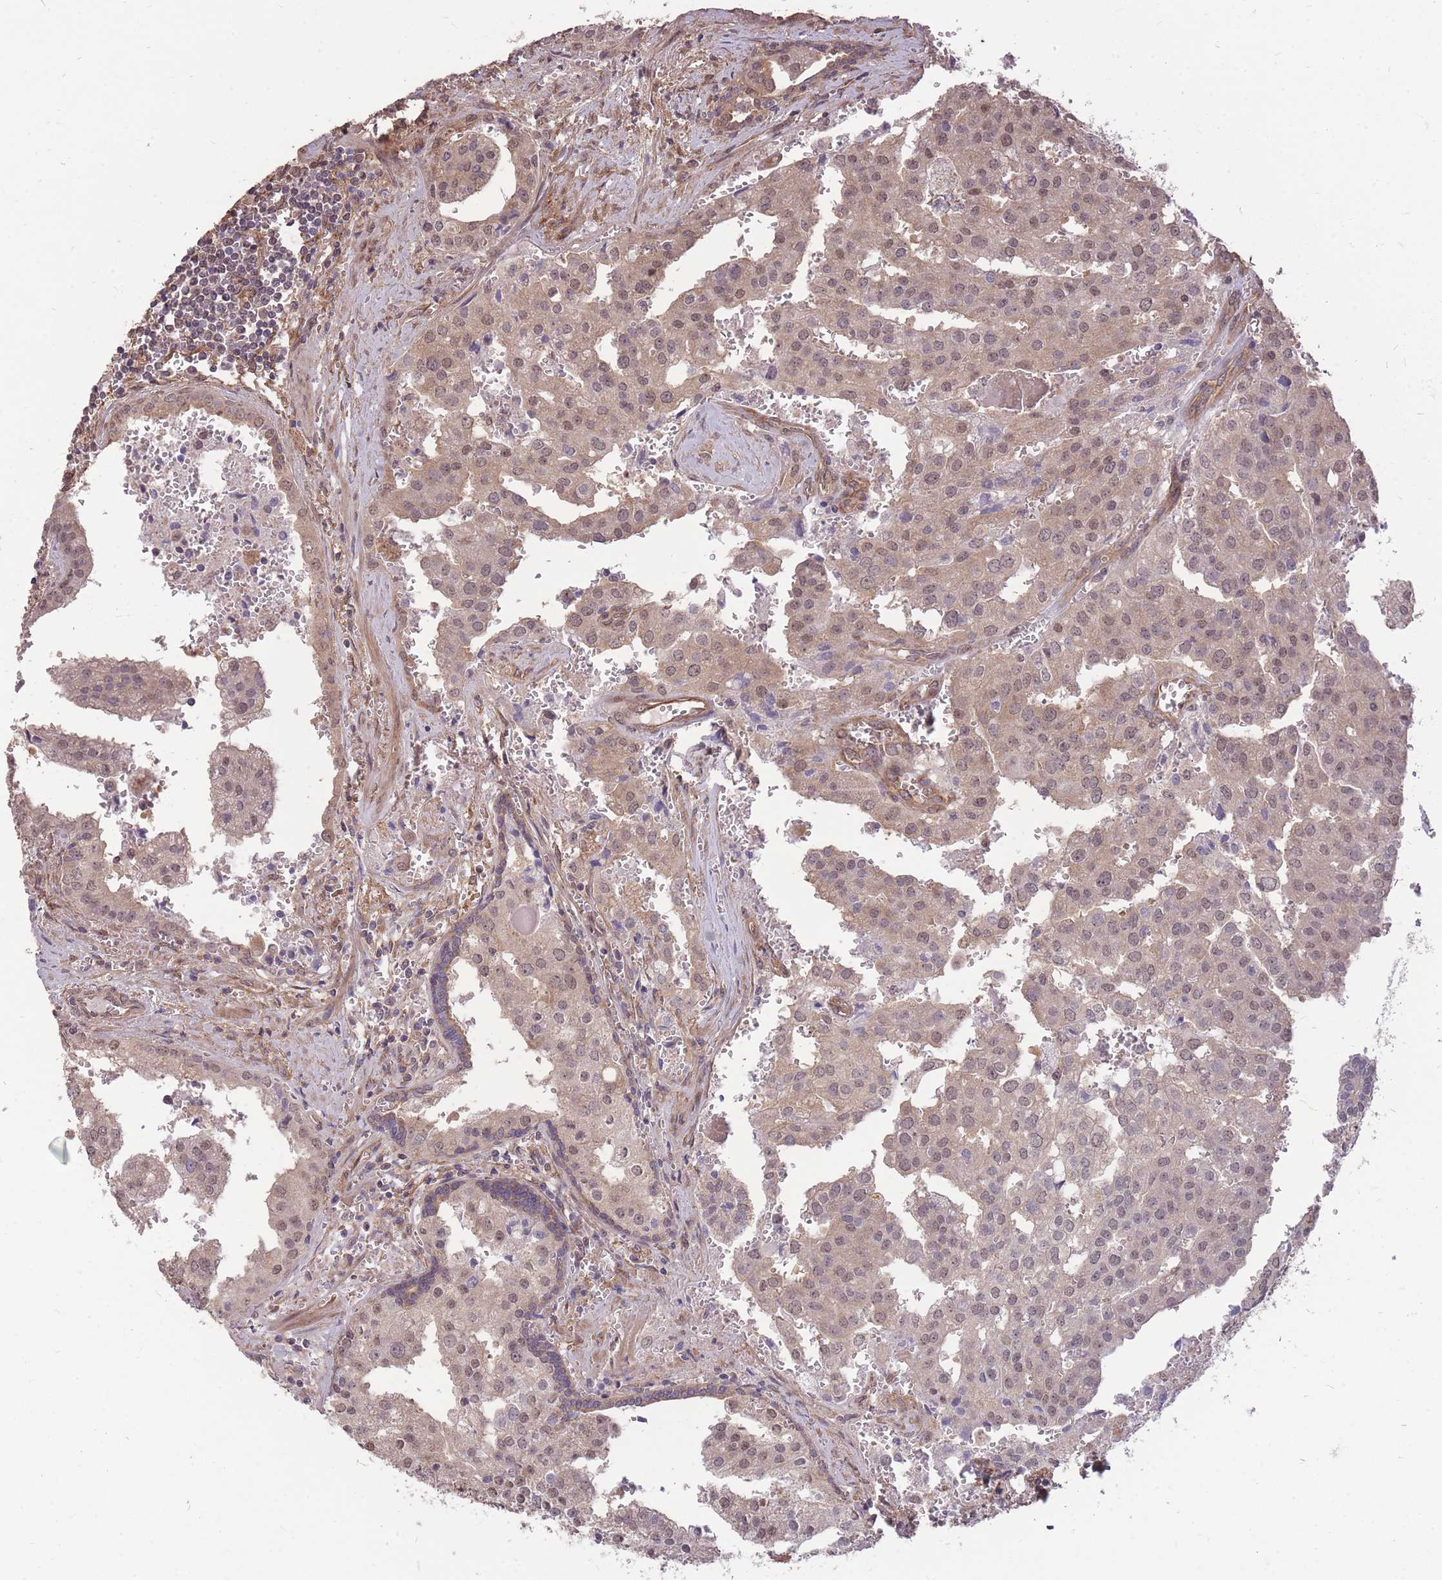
{"staining": {"intensity": "weak", "quantity": "25%-75%", "location": "nuclear"}, "tissue": "prostate cancer", "cell_type": "Tumor cells", "image_type": "cancer", "snomed": [{"axis": "morphology", "description": "Adenocarcinoma, High grade"}, {"axis": "topography", "description": "Prostate"}], "caption": "Weak nuclear staining for a protein is seen in about 25%-75% of tumor cells of prostate cancer using IHC.", "gene": "DYNC1LI2", "patient": {"sex": "male", "age": 68}}